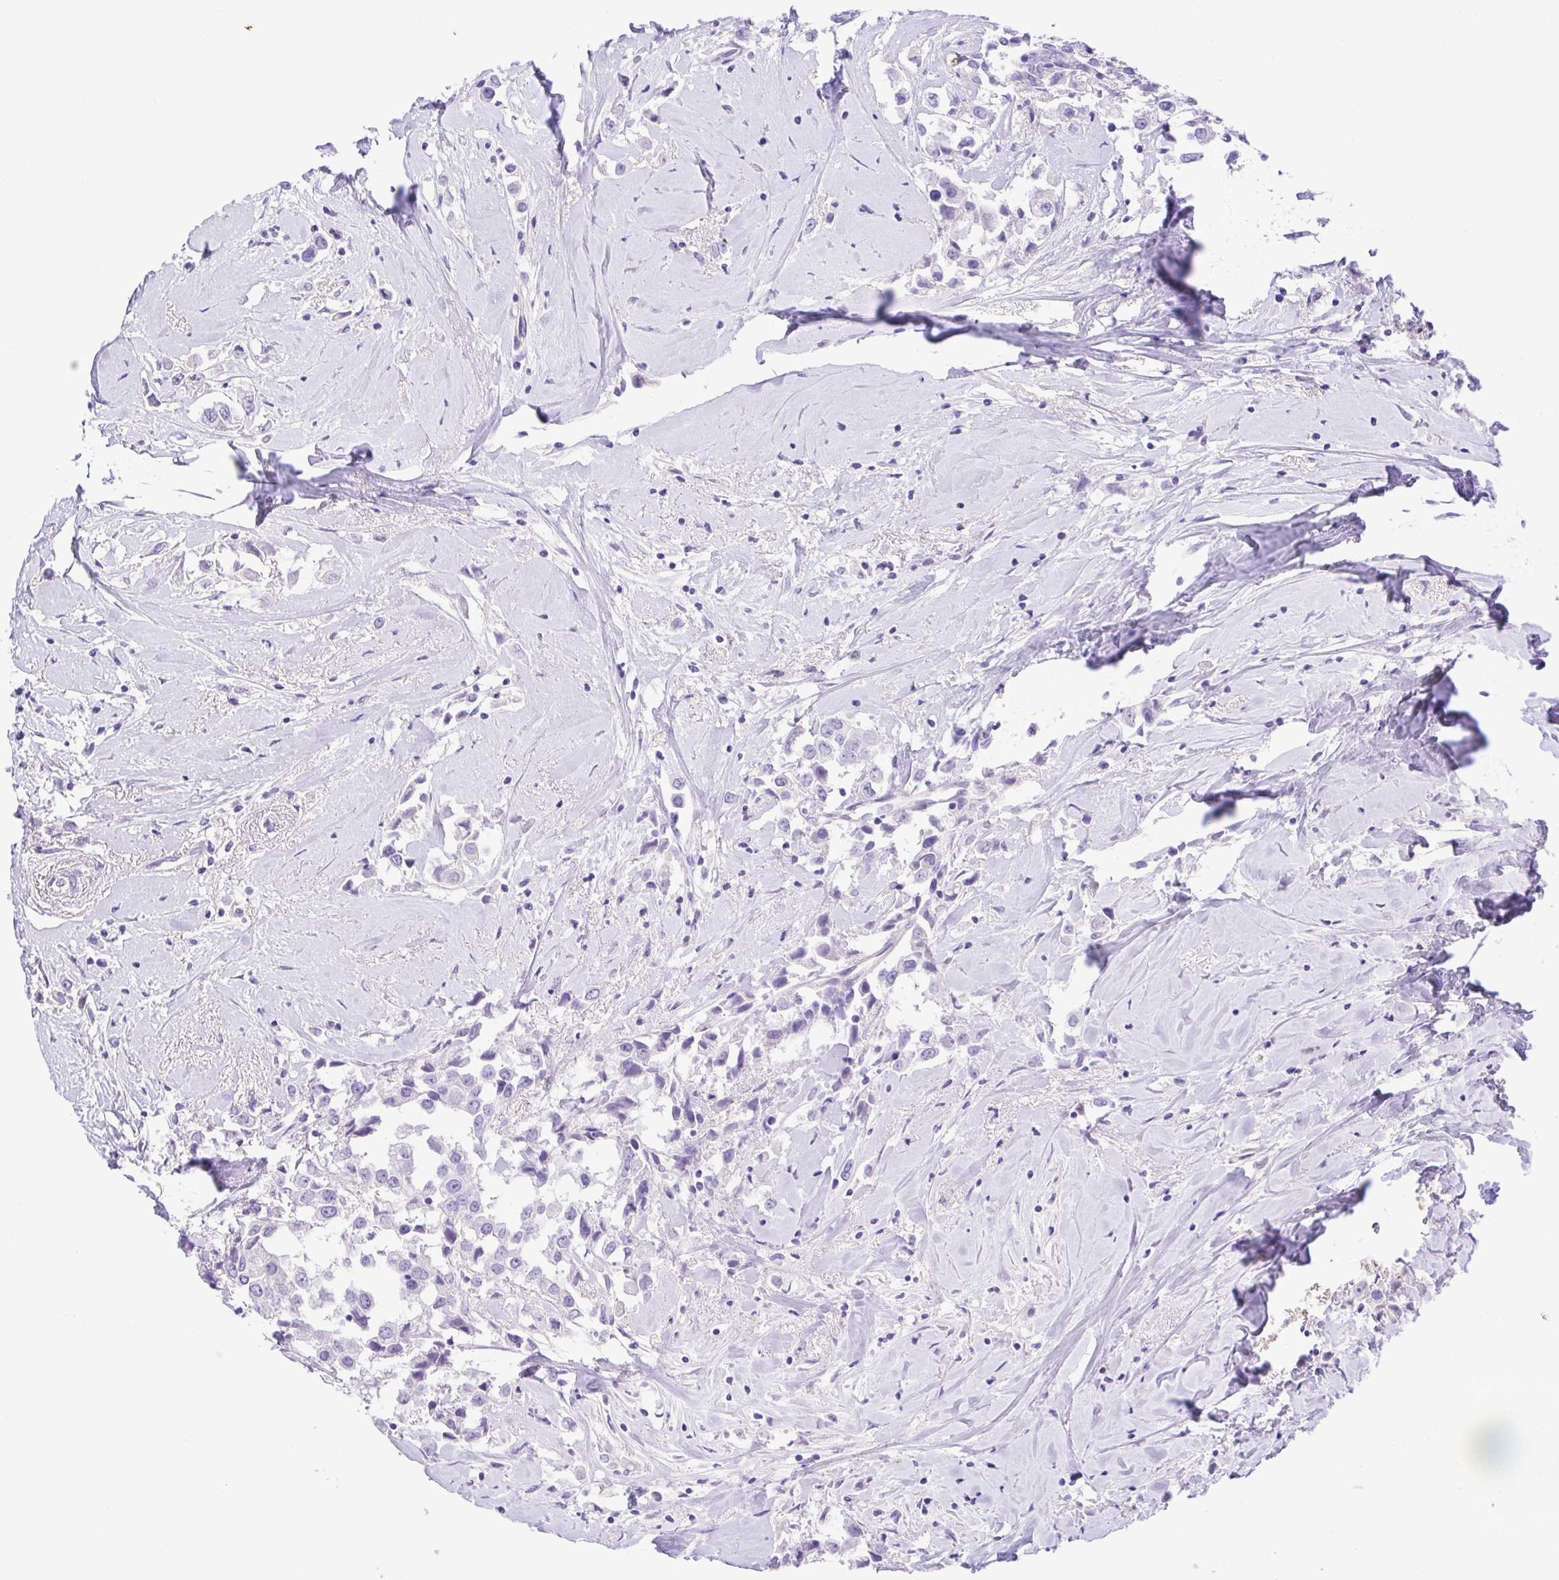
{"staining": {"intensity": "negative", "quantity": "none", "location": "none"}, "tissue": "breast cancer", "cell_type": "Tumor cells", "image_type": "cancer", "snomed": [{"axis": "morphology", "description": "Duct carcinoma"}, {"axis": "topography", "description": "Breast"}], "caption": "This is an immunohistochemistry micrograph of human invasive ductal carcinoma (breast). There is no positivity in tumor cells.", "gene": "EPB42", "patient": {"sex": "female", "age": 61}}